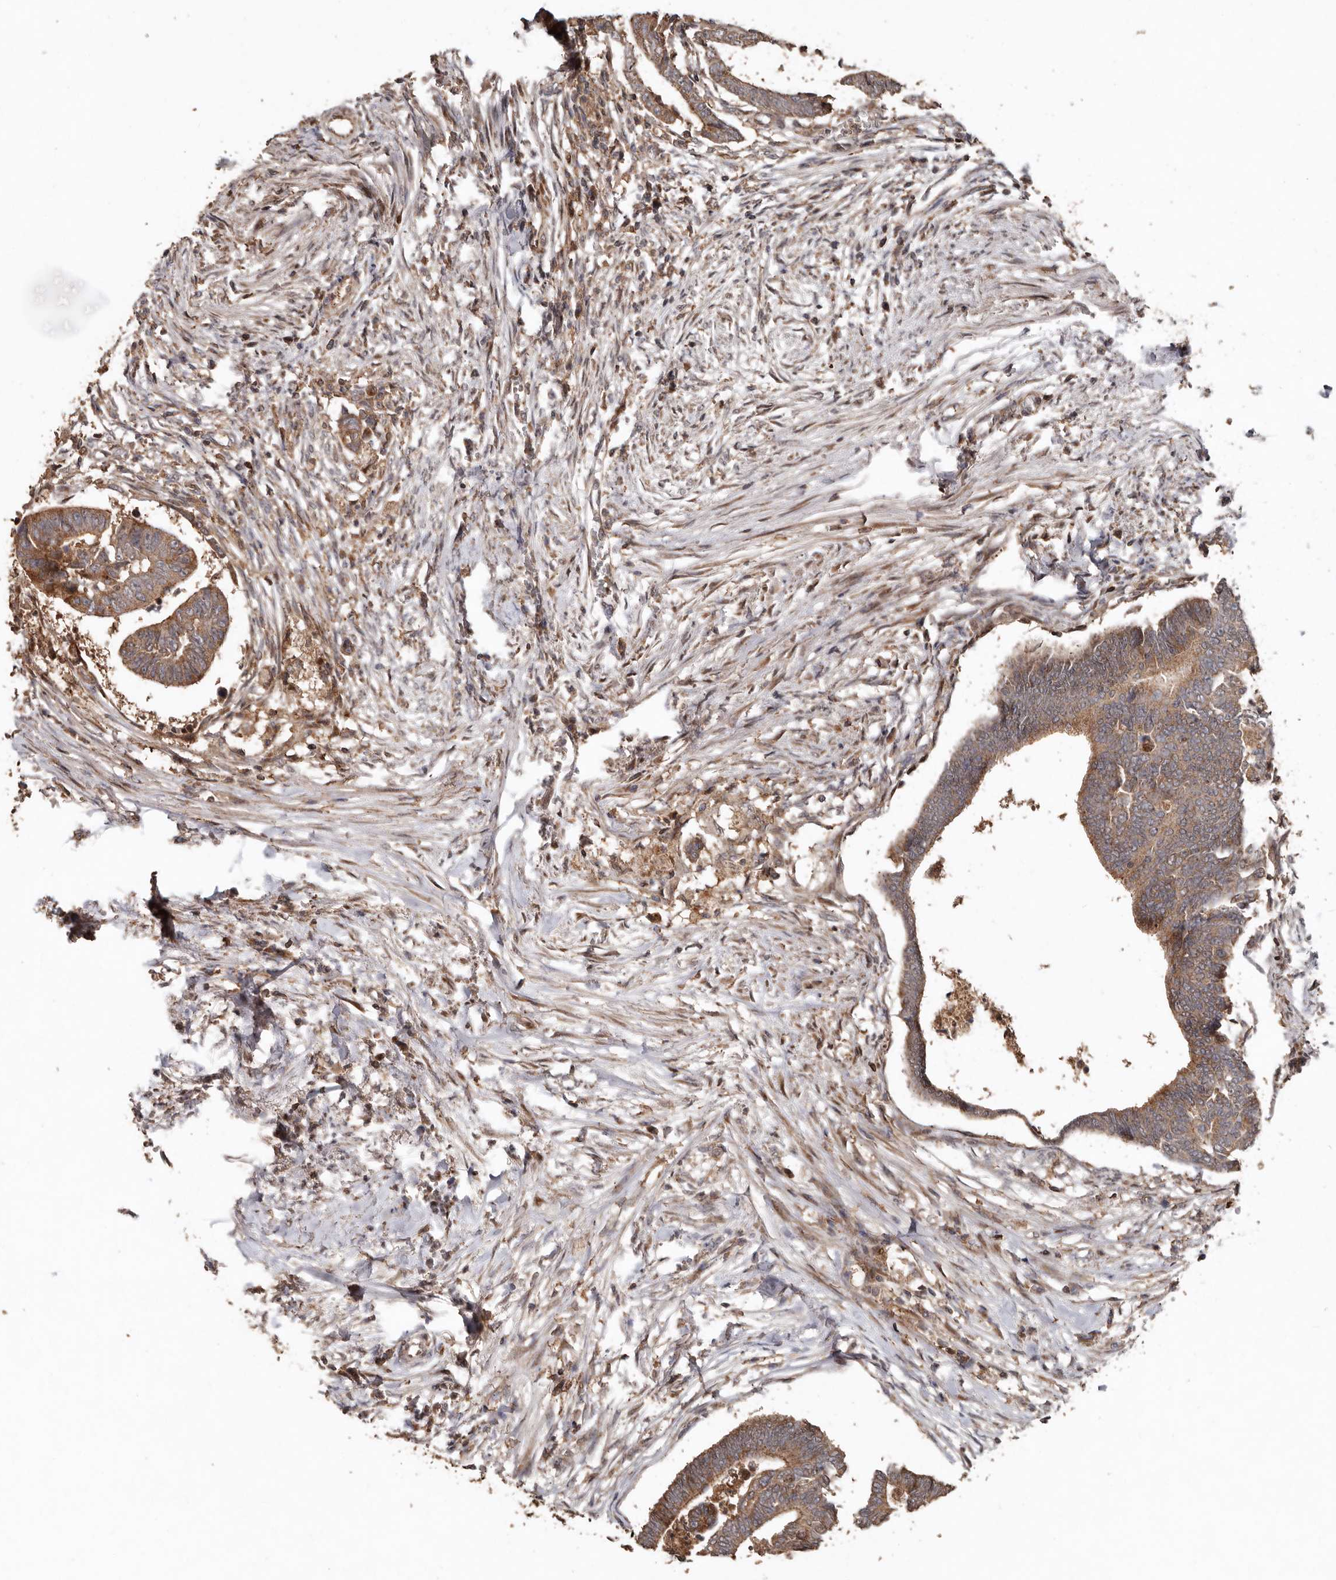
{"staining": {"intensity": "moderate", "quantity": ">75%", "location": "cytoplasmic/membranous"}, "tissue": "colorectal cancer", "cell_type": "Tumor cells", "image_type": "cancer", "snomed": [{"axis": "morphology", "description": "Adenocarcinoma, NOS"}, {"axis": "topography", "description": "Rectum"}], "caption": "Protein analysis of colorectal cancer (adenocarcinoma) tissue reveals moderate cytoplasmic/membranous expression in approximately >75% of tumor cells. The staining is performed using DAB brown chromogen to label protein expression. The nuclei are counter-stained blue using hematoxylin.", "gene": "RANBP17", "patient": {"sex": "female", "age": 65}}